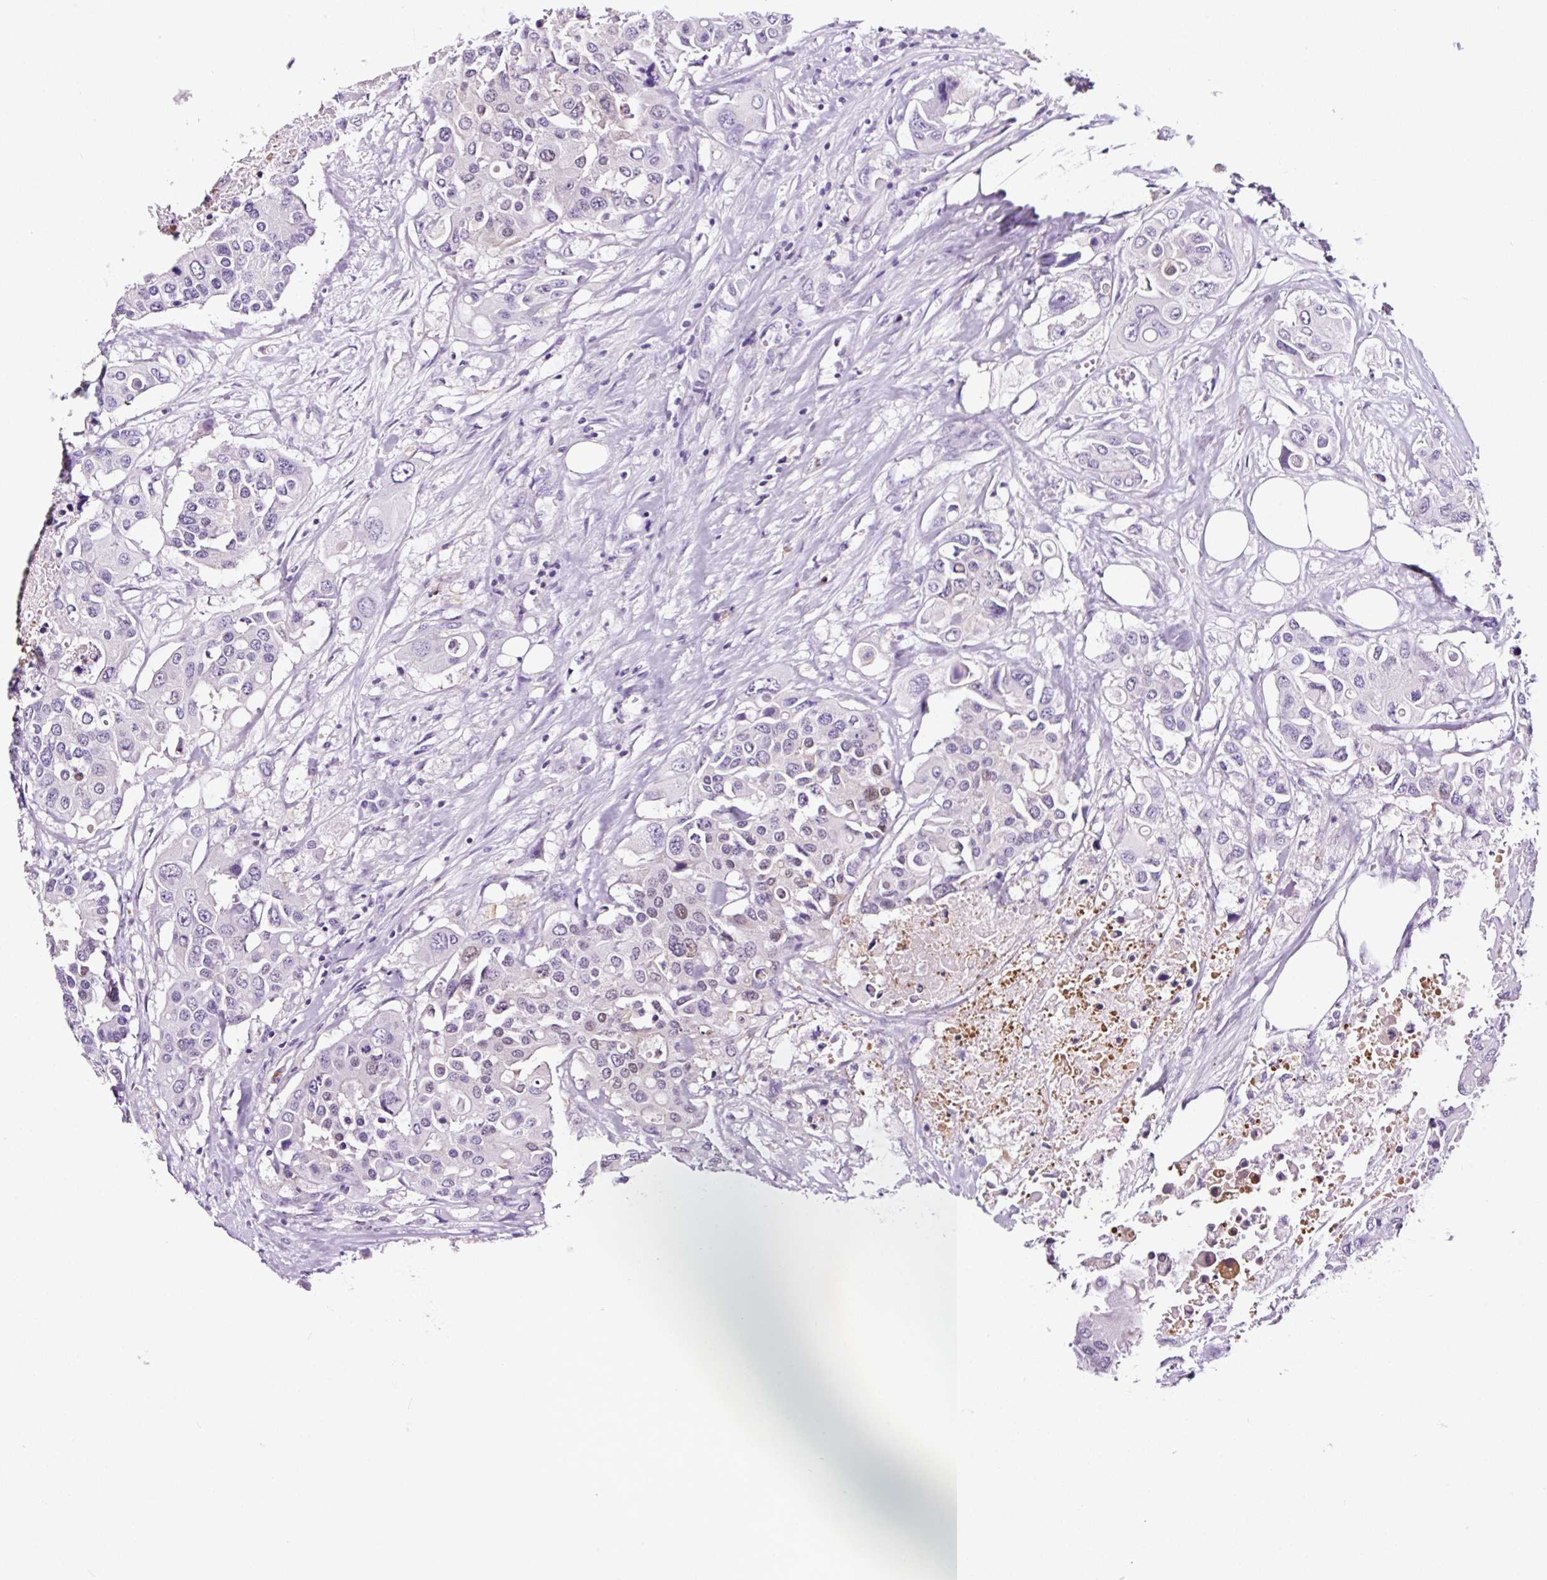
{"staining": {"intensity": "negative", "quantity": "none", "location": "none"}, "tissue": "colorectal cancer", "cell_type": "Tumor cells", "image_type": "cancer", "snomed": [{"axis": "morphology", "description": "Adenocarcinoma, NOS"}, {"axis": "topography", "description": "Colon"}], "caption": "IHC histopathology image of neoplastic tissue: human colorectal adenocarcinoma stained with DAB displays no significant protein expression in tumor cells.", "gene": "TAFA3", "patient": {"sex": "male", "age": 77}}